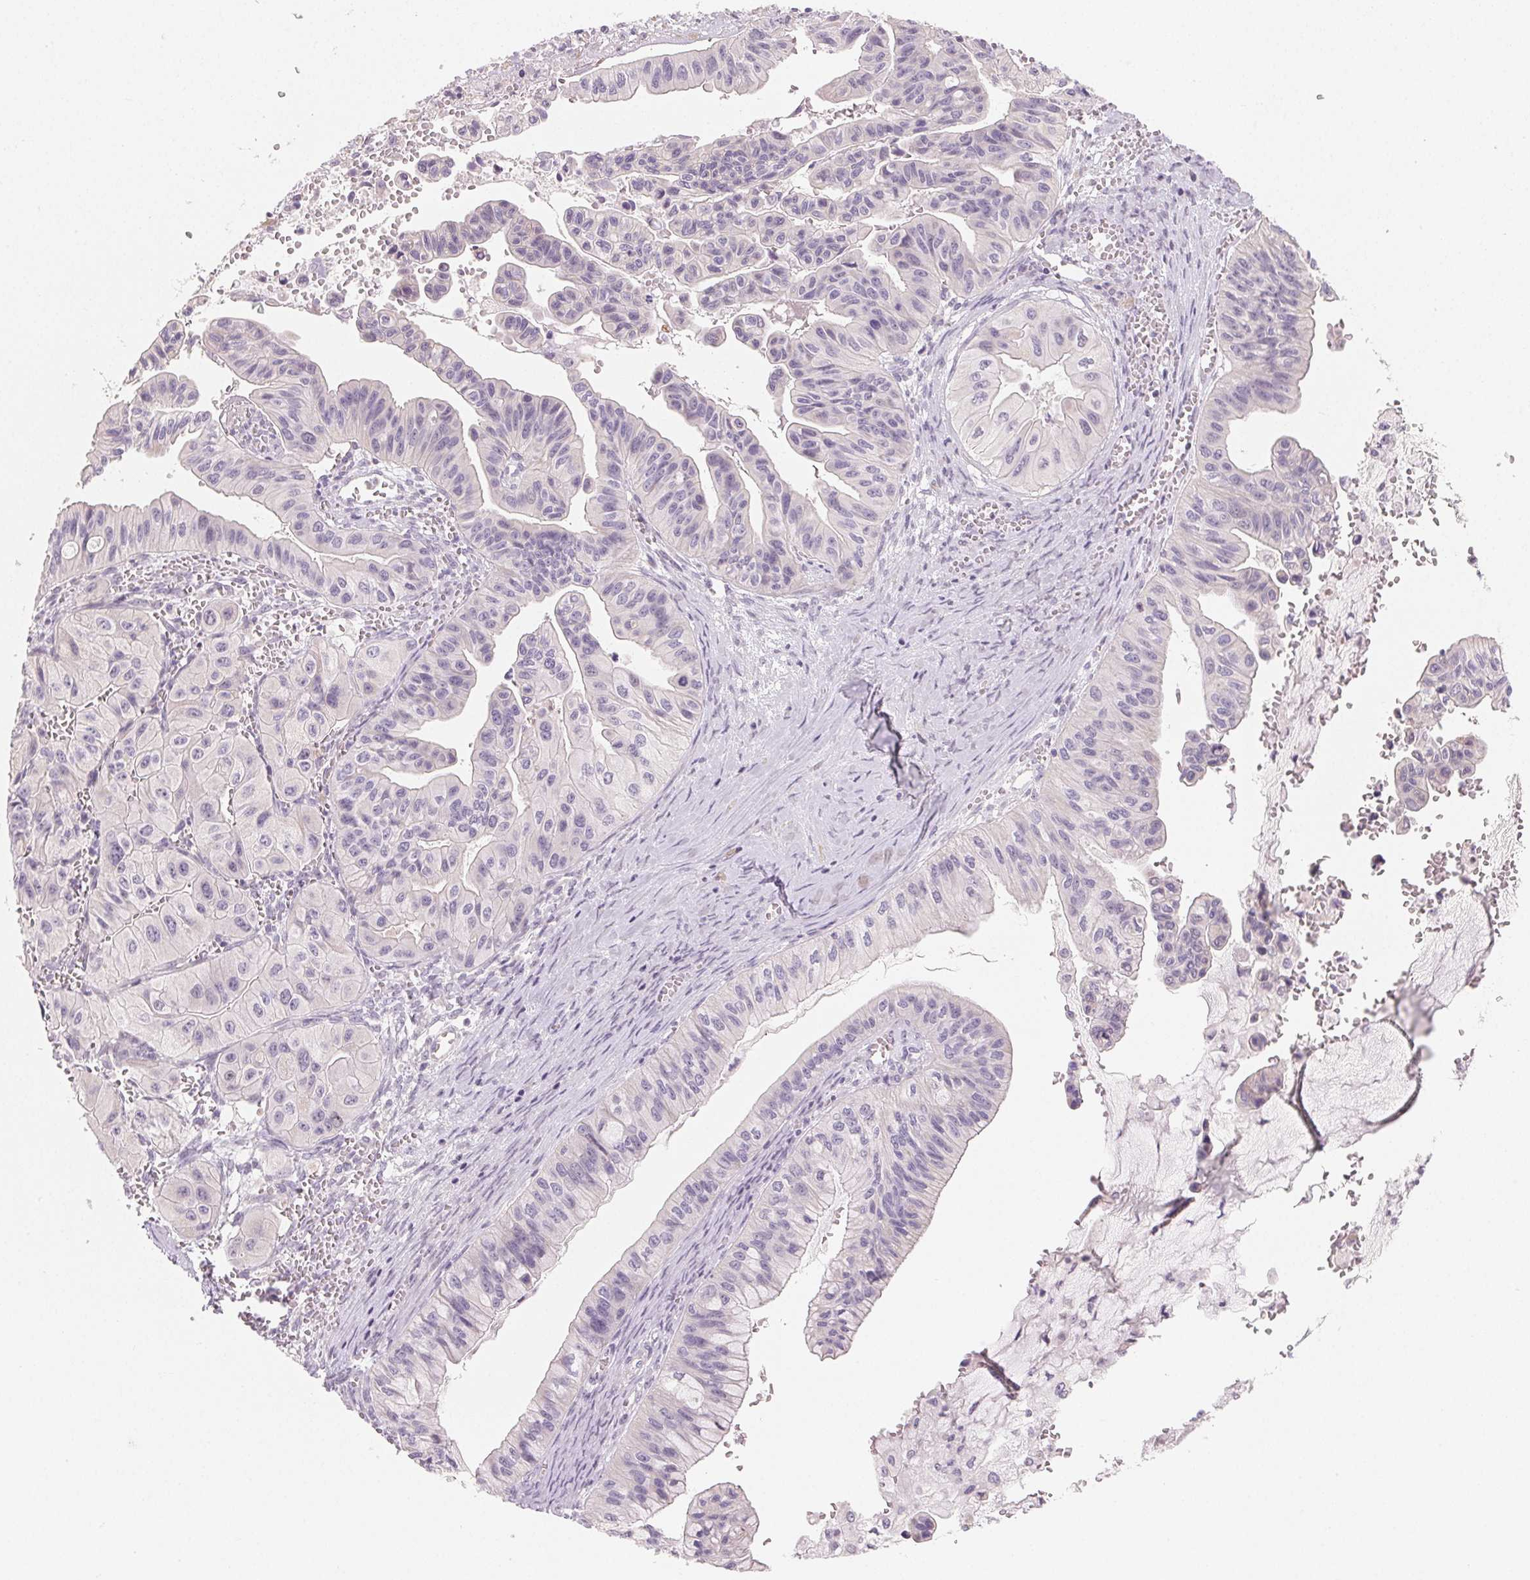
{"staining": {"intensity": "negative", "quantity": "none", "location": "none"}, "tissue": "ovarian cancer", "cell_type": "Tumor cells", "image_type": "cancer", "snomed": [{"axis": "morphology", "description": "Cystadenocarcinoma, mucinous, NOS"}, {"axis": "topography", "description": "Ovary"}], "caption": "IHC micrograph of neoplastic tissue: human ovarian cancer (mucinous cystadenocarcinoma) stained with DAB (3,3'-diaminobenzidine) demonstrates no significant protein expression in tumor cells.", "gene": "MYBL1", "patient": {"sex": "female", "age": 72}}